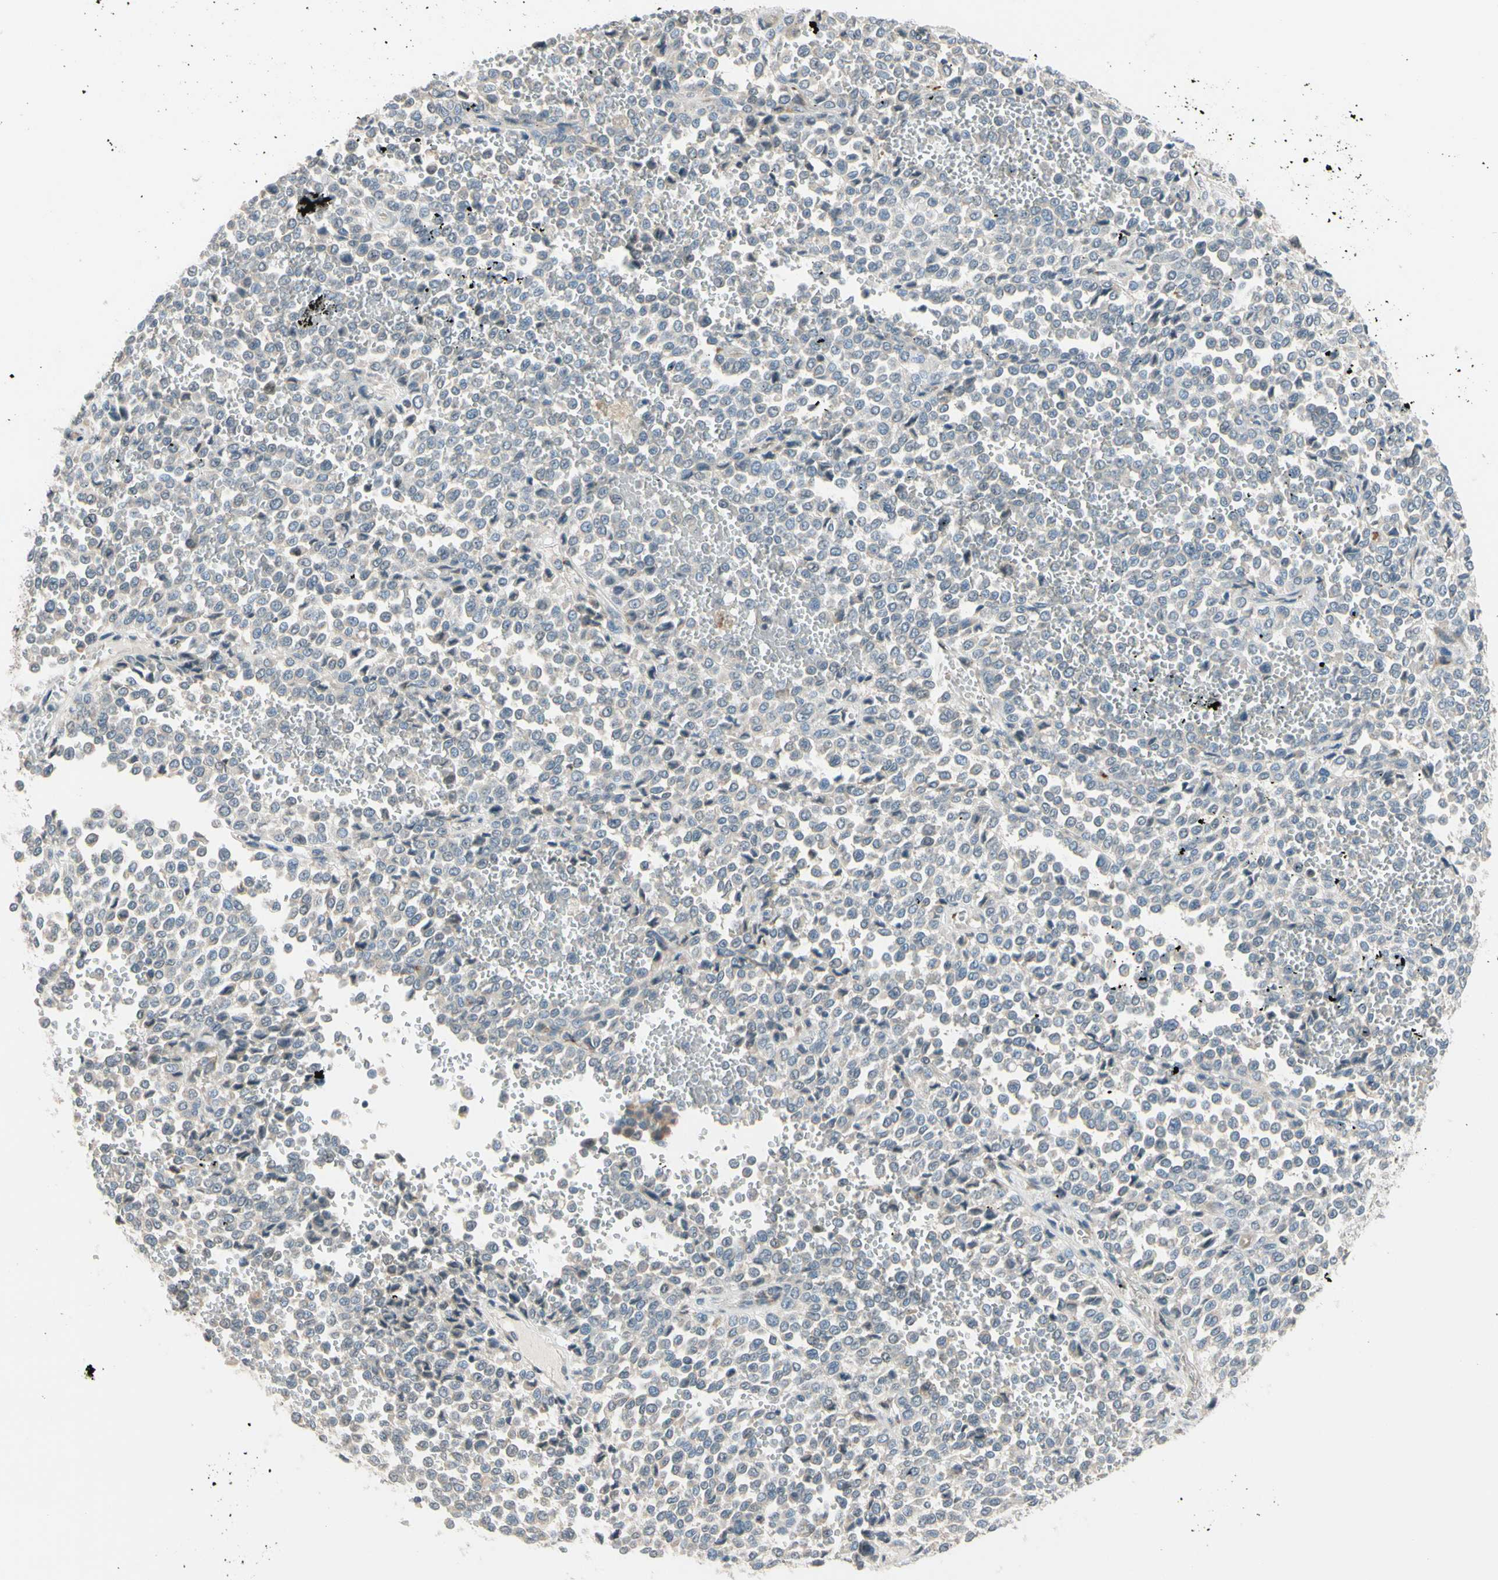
{"staining": {"intensity": "negative", "quantity": "none", "location": "none"}, "tissue": "melanoma", "cell_type": "Tumor cells", "image_type": "cancer", "snomed": [{"axis": "morphology", "description": "Malignant melanoma, Metastatic site"}, {"axis": "topography", "description": "Pancreas"}], "caption": "High power microscopy photomicrograph of an immunohistochemistry (IHC) histopathology image of malignant melanoma (metastatic site), revealing no significant expression in tumor cells.", "gene": "PIP5K1B", "patient": {"sex": "female", "age": 30}}